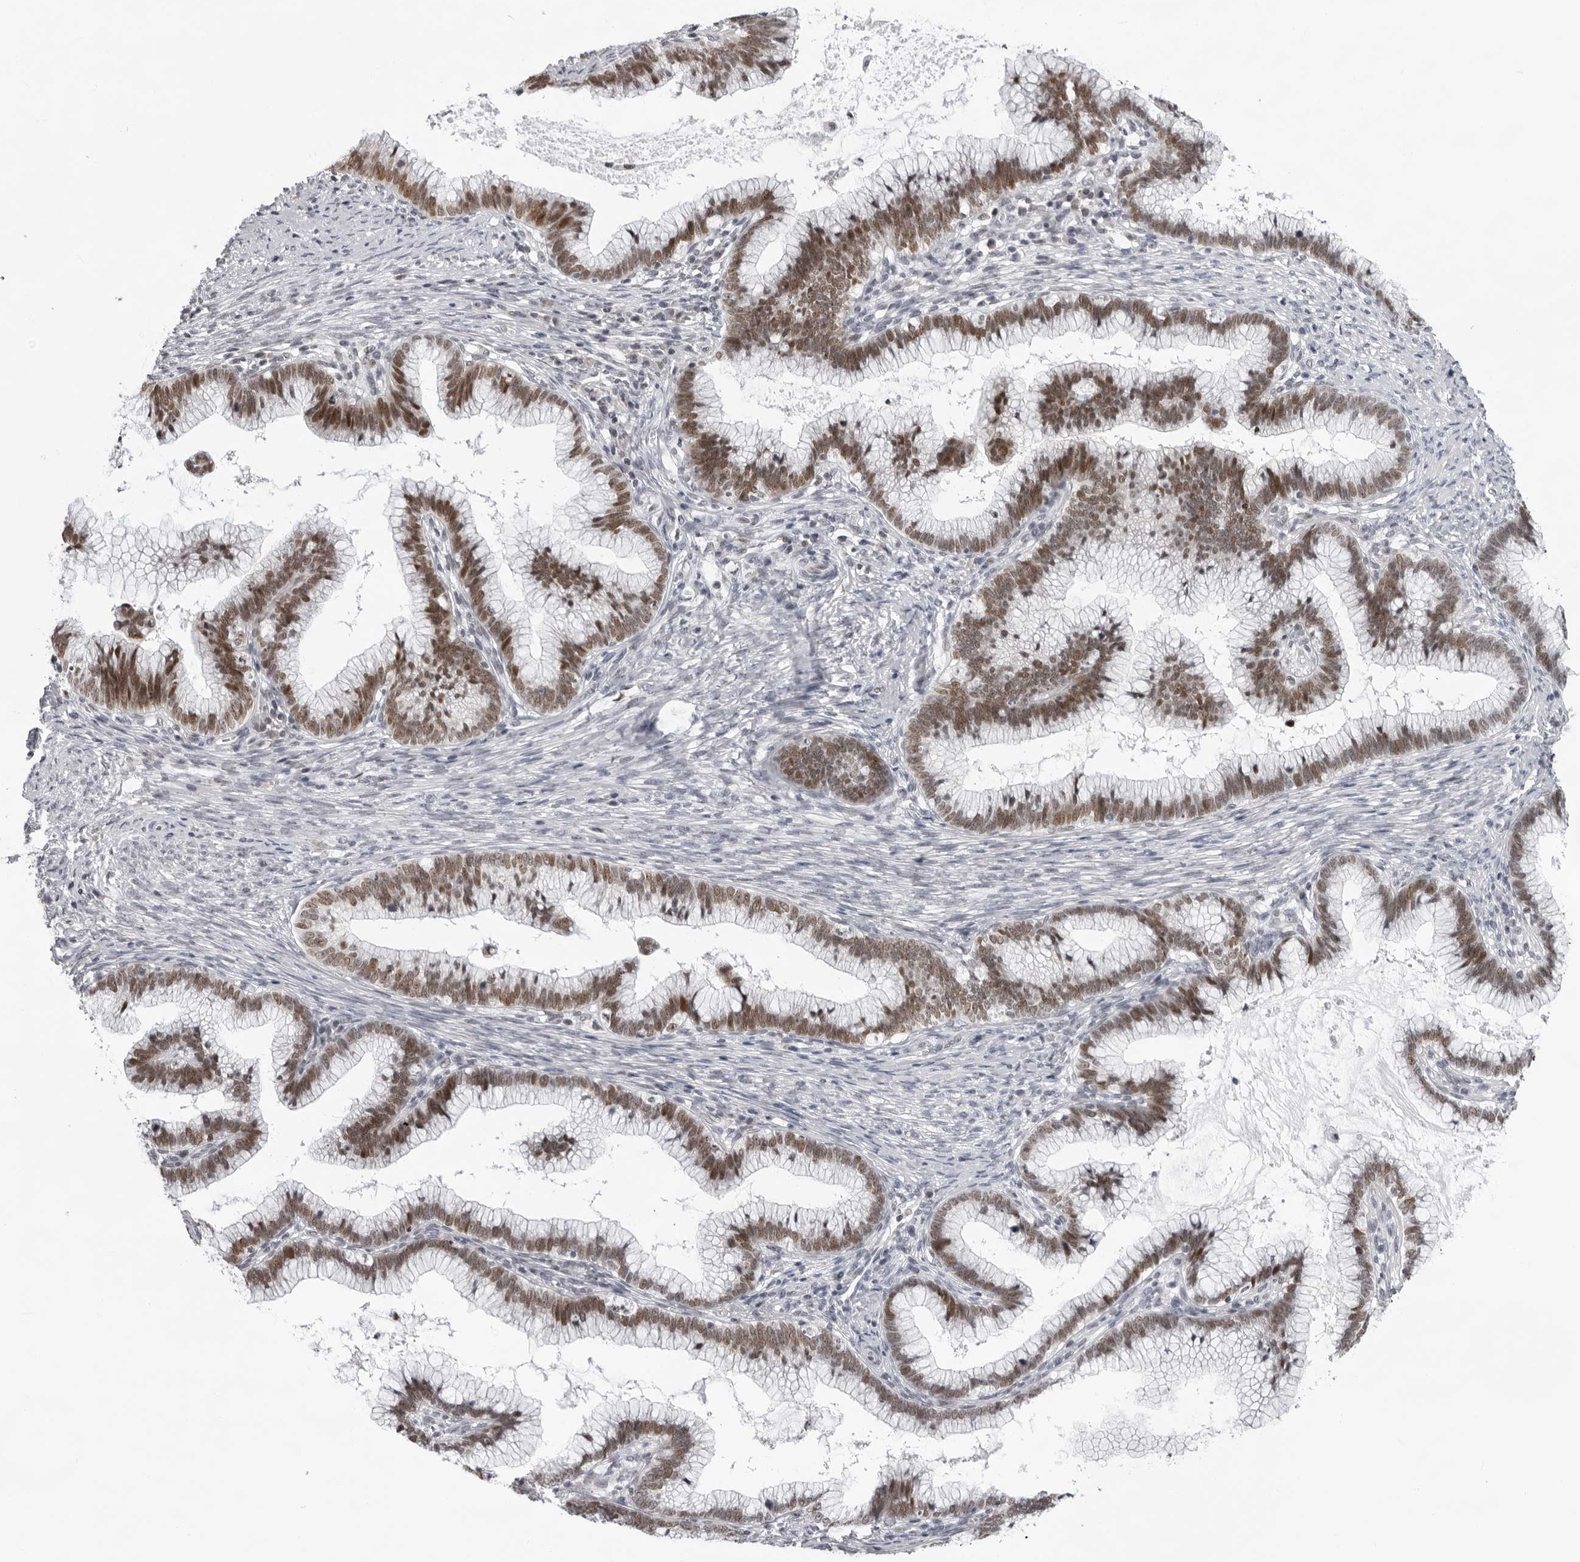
{"staining": {"intensity": "moderate", "quantity": ">75%", "location": "nuclear"}, "tissue": "cervical cancer", "cell_type": "Tumor cells", "image_type": "cancer", "snomed": [{"axis": "morphology", "description": "Adenocarcinoma, NOS"}, {"axis": "topography", "description": "Cervix"}], "caption": "A medium amount of moderate nuclear positivity is identified in approximately >75% of tumor cells in adenocarcinoma (cervical) tissue.", "gene": "USP1", "patient": {"sex": "female", "age": 36}}